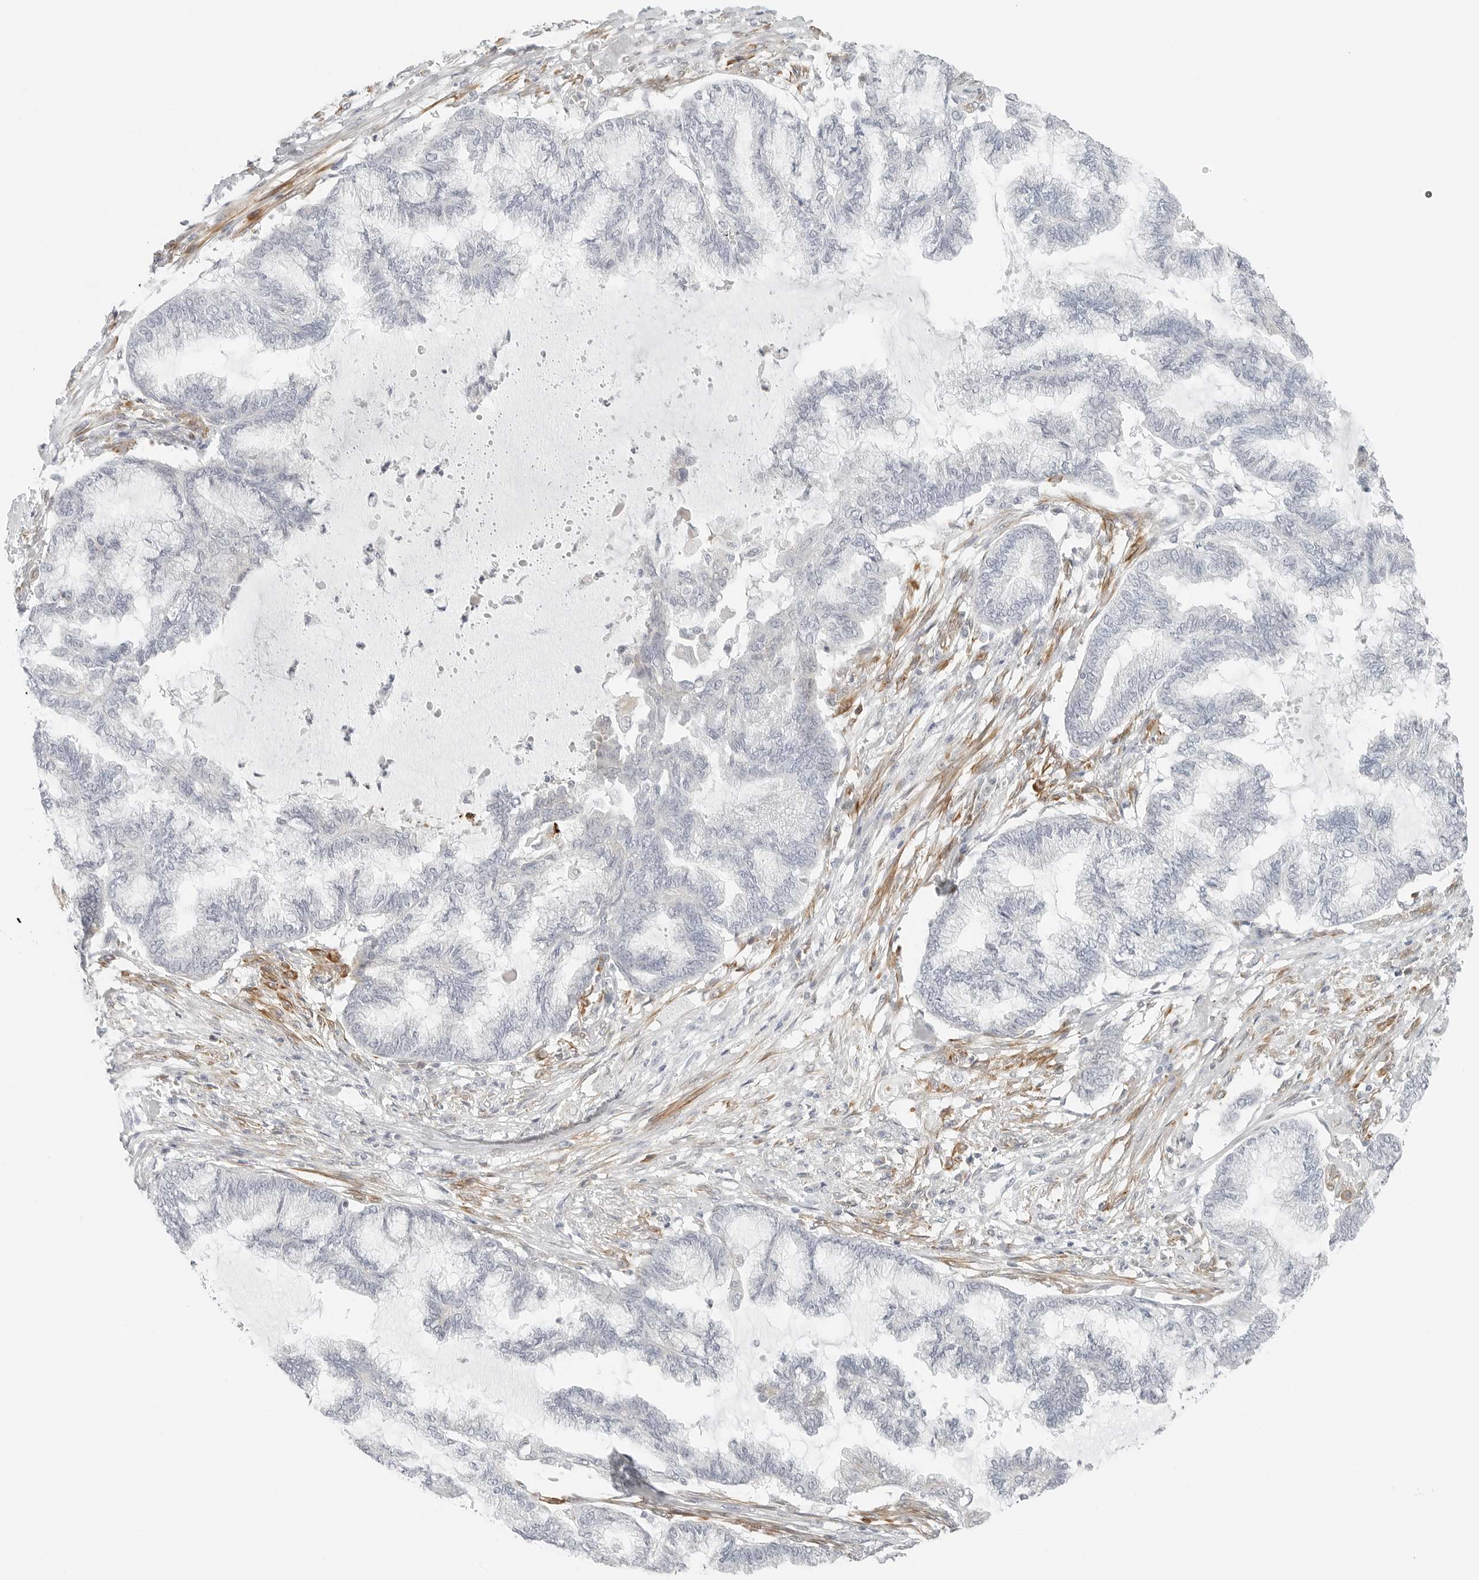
{"staining": {"intensity": "negative", "quantity": "none", "location": "none"}, "tissue": "endometrial cancer", "cell_type": "Tumor cells", "image_type": "cancer", "snomed": [{"axis": "morphology", "description": "Adenocarcinoma, NOS"}, {"axis": "topography", "description": "Endometrium"}], "caption": "This is an immunohistochemistry (IHC) photomicrograph of endometrial cancer (adenocarcinoma). There is no positivity in tumor cells.", "gene": "IQCC", "patient": {"sex": "female", "age": 86}}